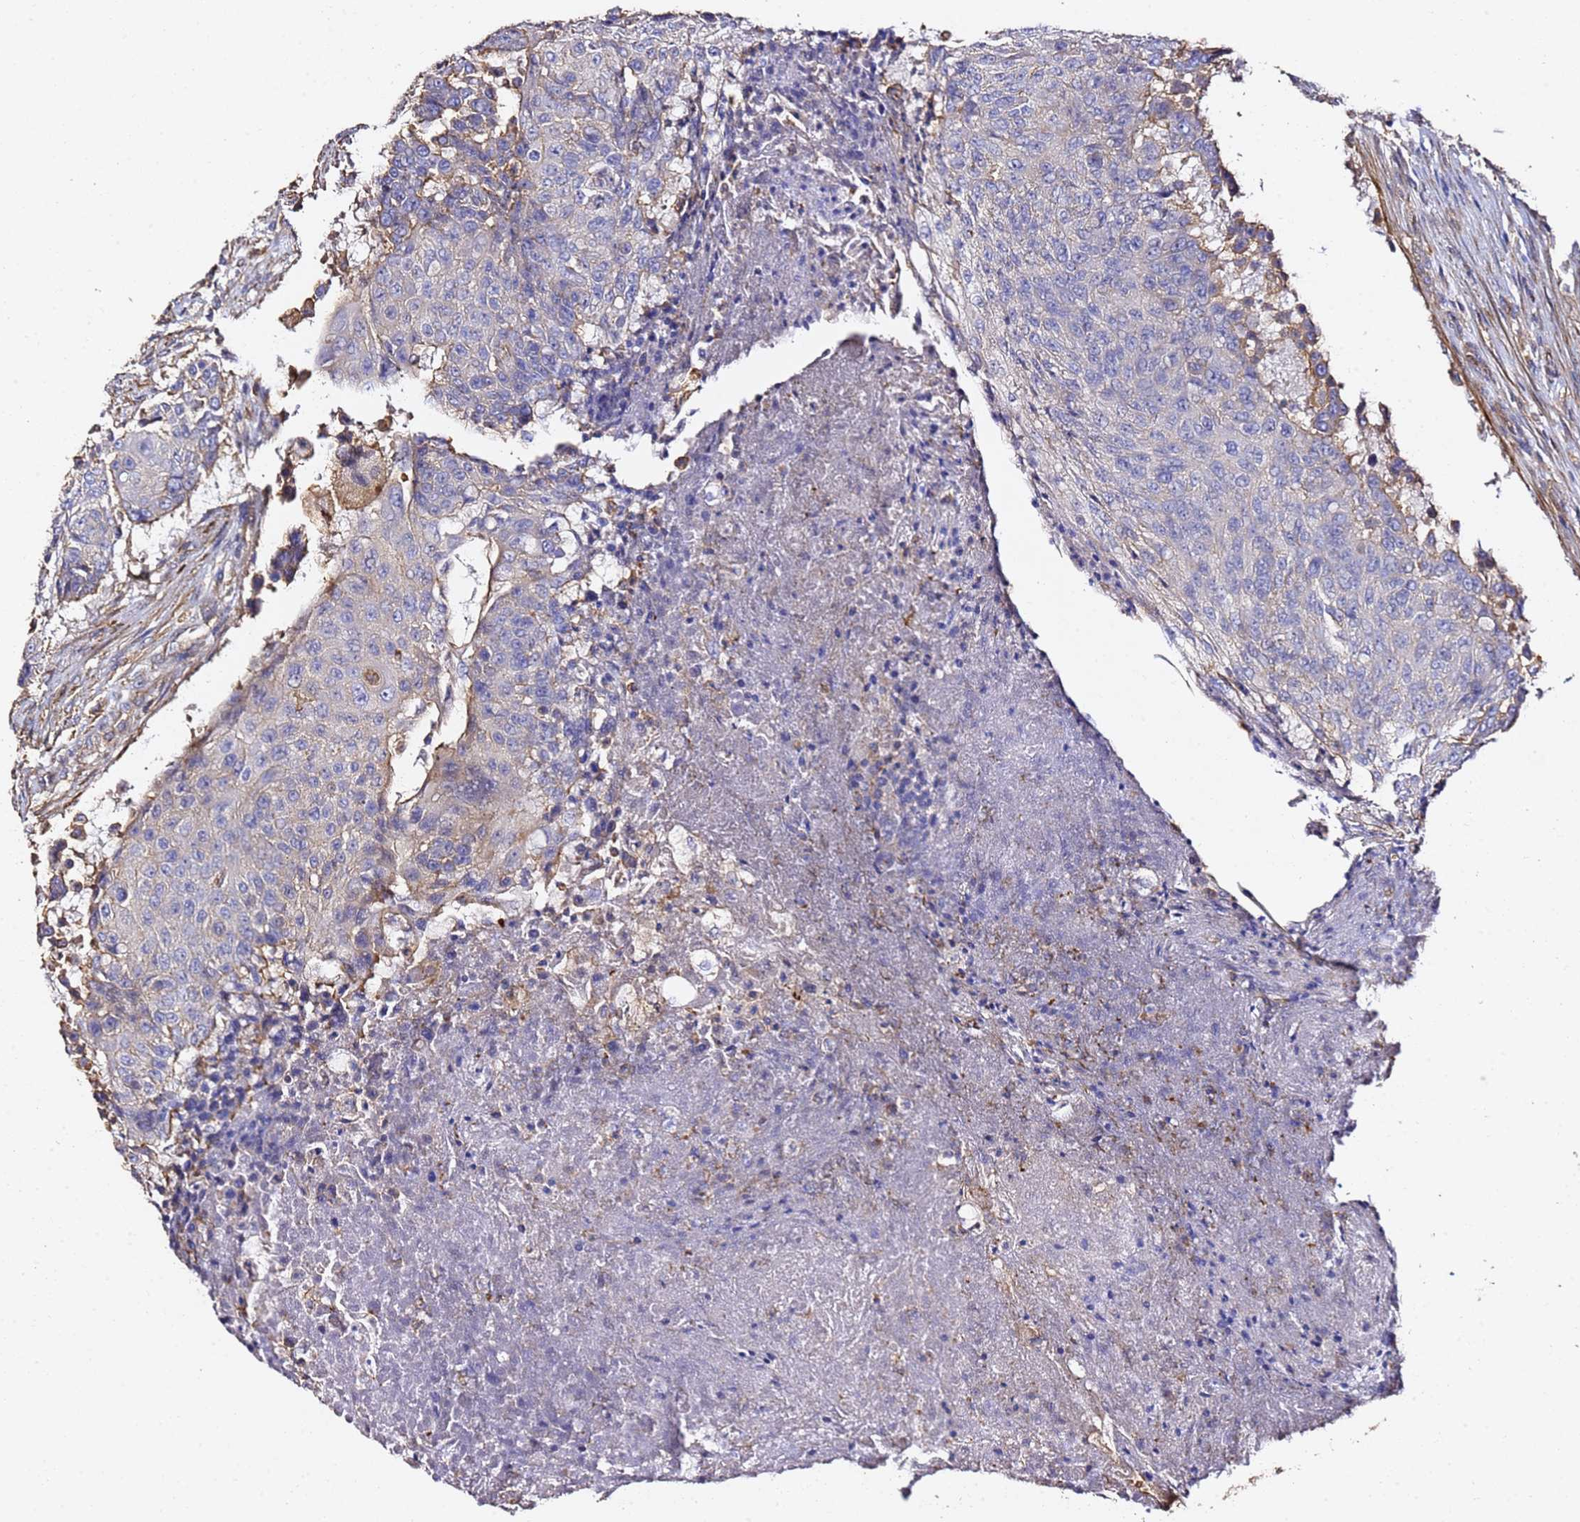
{"staining": {"intensity": "negative", "quantity": "none", "location": "none"}, "tissue": "urothelial cancer", "cell_type": "Tumor cells", "image_type": "cancer", "snomed": [{"axis": "morphology", "description": "Urothelial carcinoma, High grade"}, {"axis": "topography", "description": "Urinary bladder"}], "caption": "DAB immunohistochemical staining of urothelial cancer exhibits no significant expression in tumor cells.", "gene": "ZFP36L2", "patient": {"sex": "female", "age": 63}}